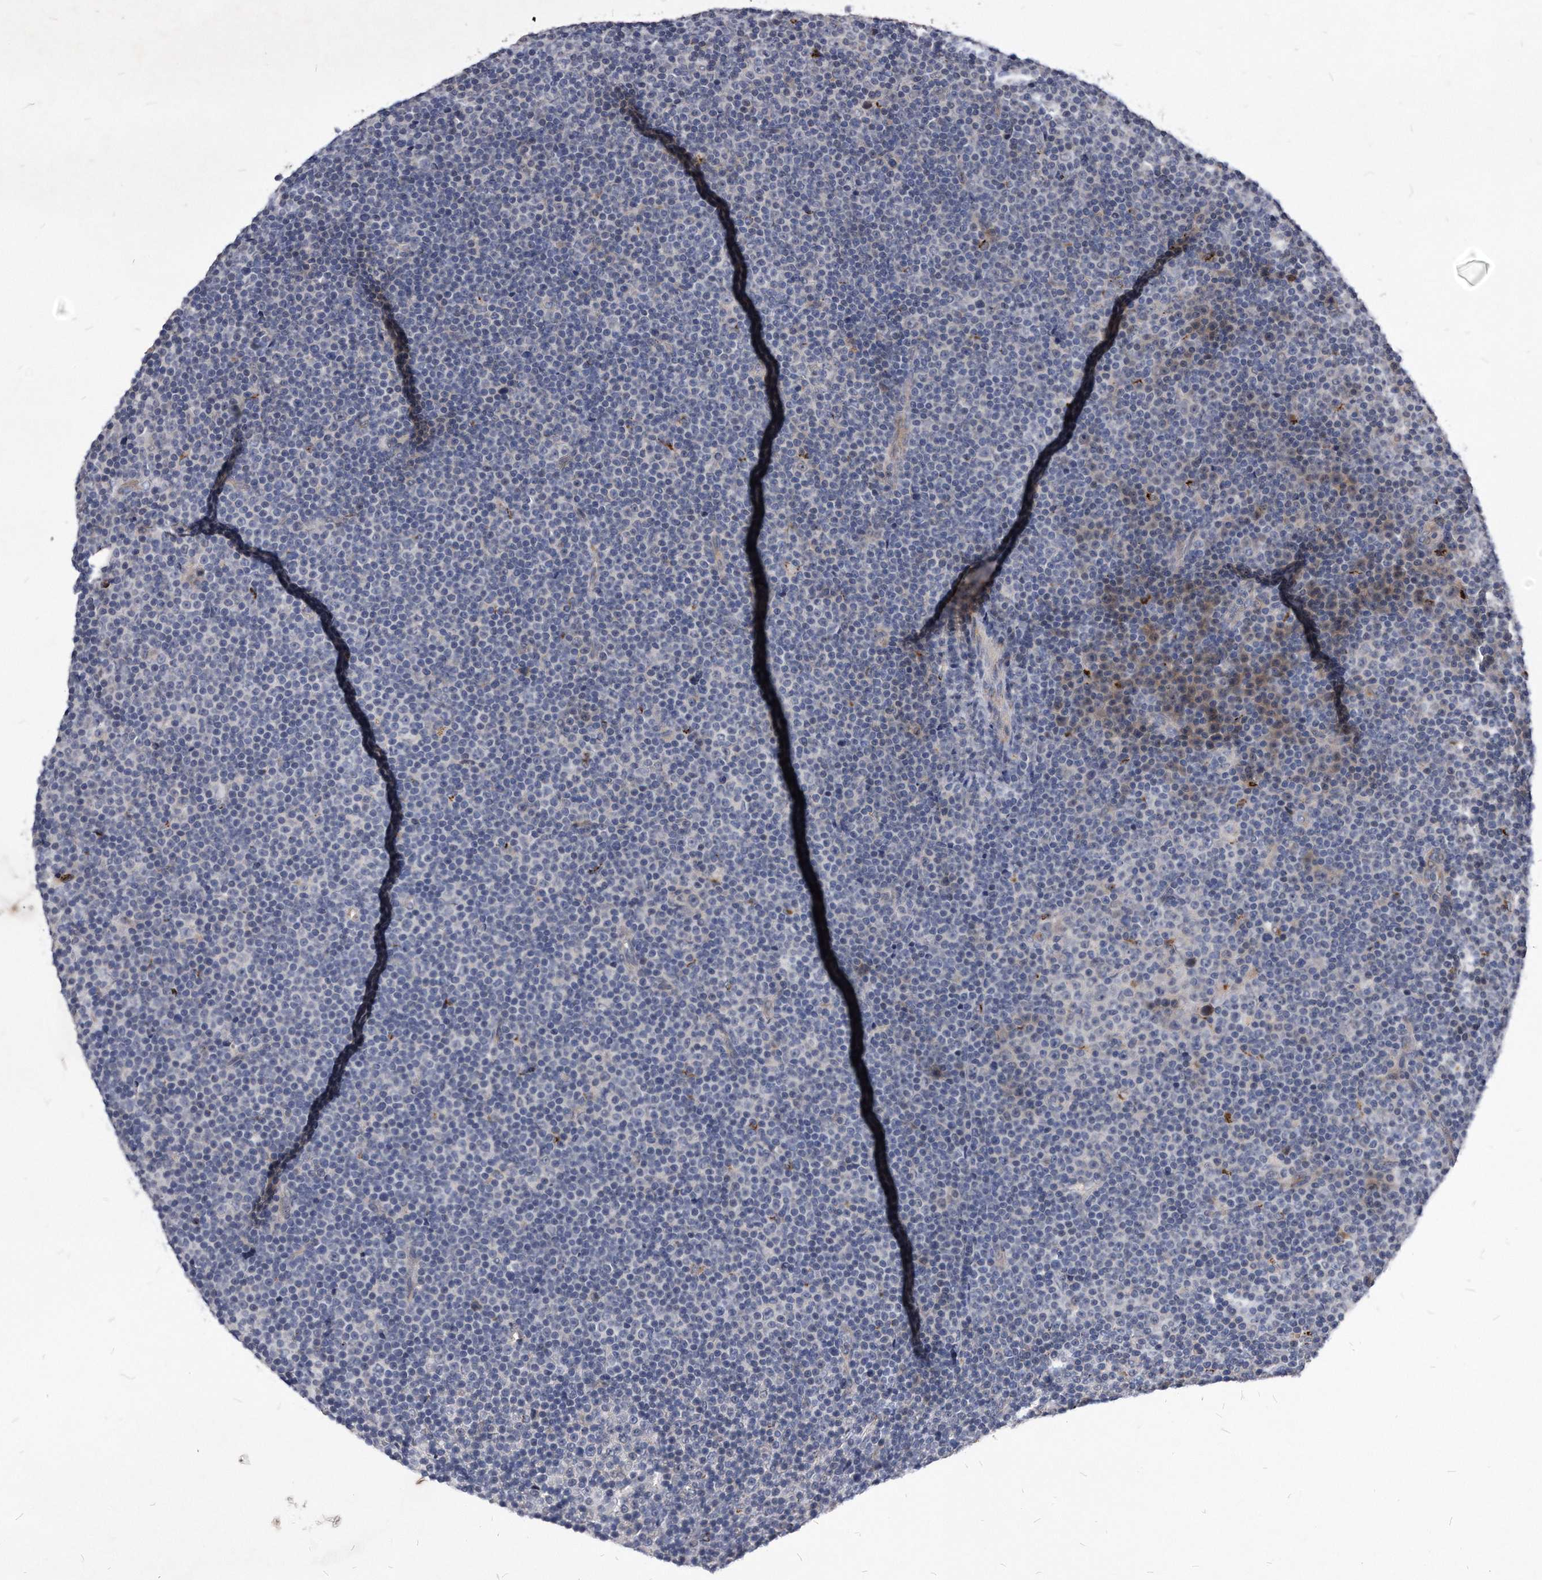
{"staining": {"intensity": "negative", "quantity": "none", "location": "none"}, "tissue": "lymphoma", "cell_type": "Tumor cells", "image_type": "cancer", "snomed": [{"axis": "morphology", "description": "Malignant lymphoma, non-Hodgkin's type, Low grade"}, {"axis": "topography", "description": "Lymph node"}], "caption": "Immunohistochemistry (IHC) micrograph of neoplastic tissue: human low-grade malignant lymphoma, non-Hodgkin's type stained with DAB shows no significant protein positivity in tumor cells.", "gene": "MGAT4A", "patient": {"sex": "female", "age": 67}}